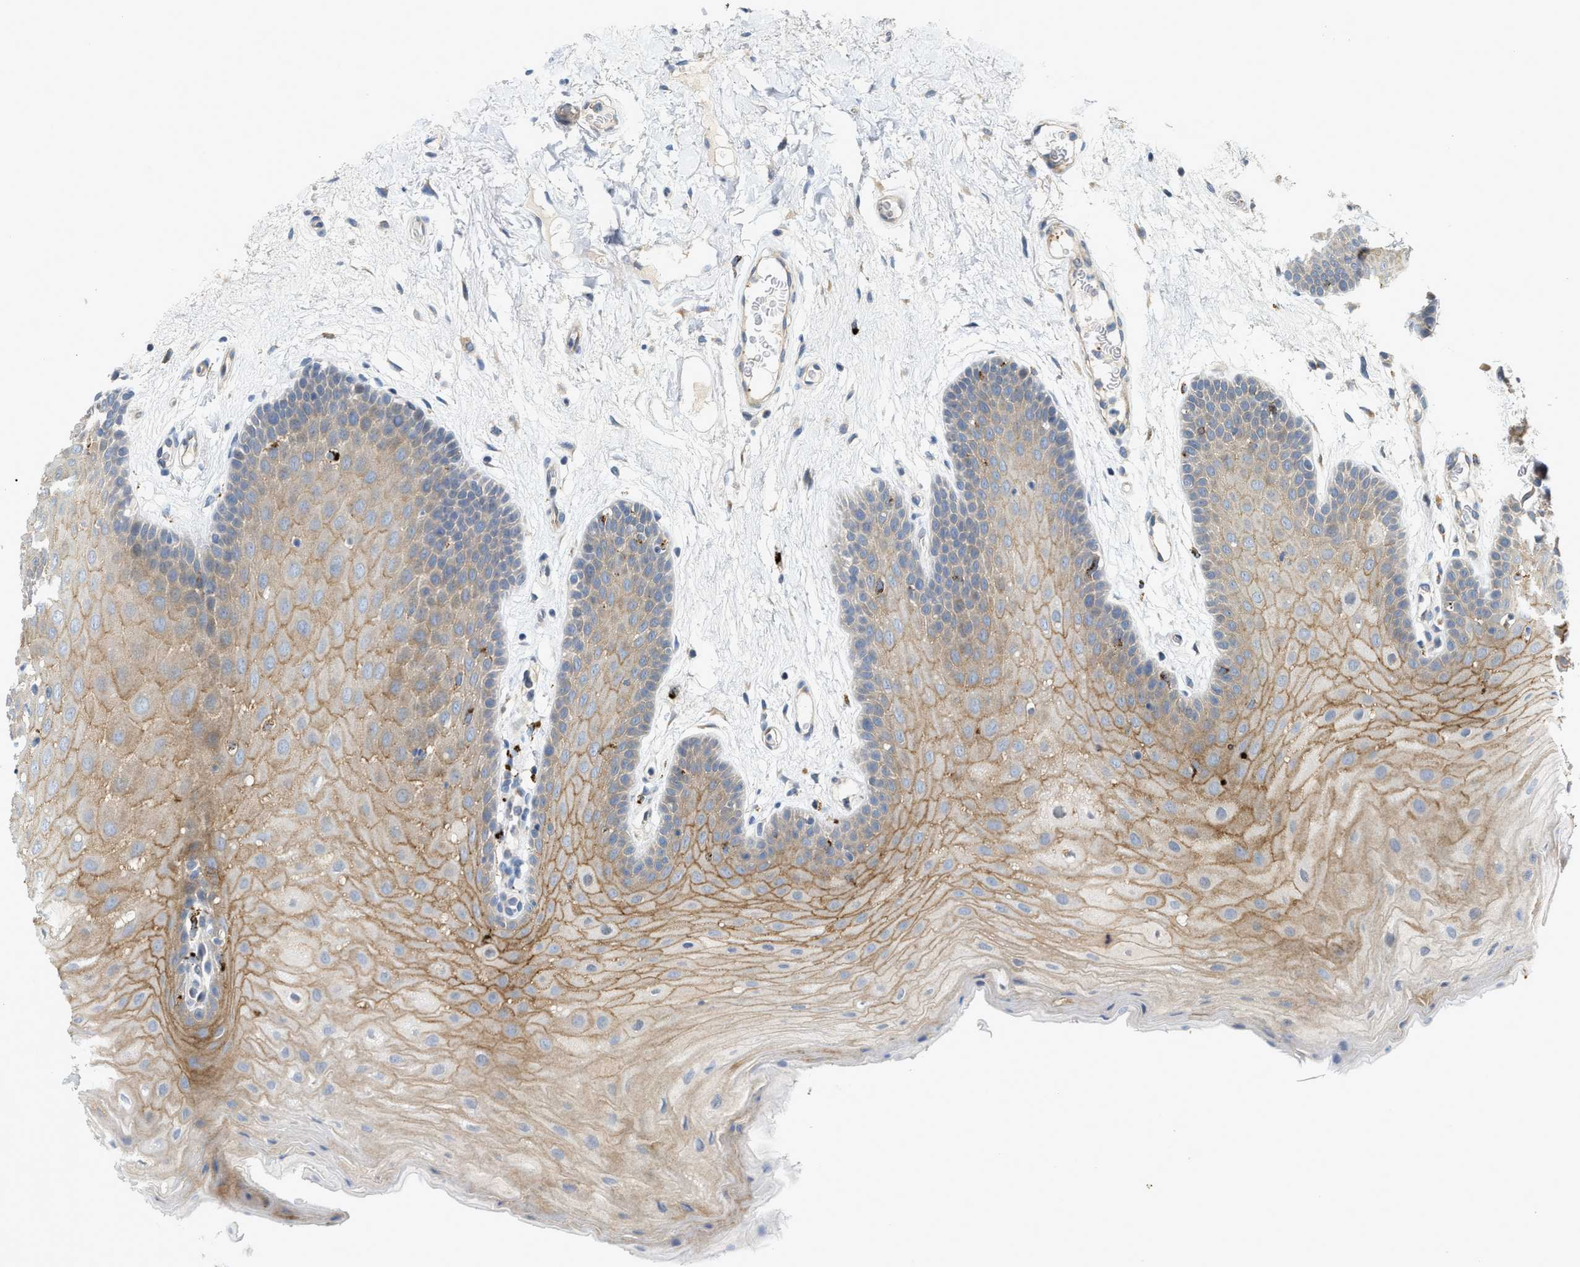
{"staining": {"intensity": "moderate", "quantity": ">75%", "location": "cytoplasmic/membranous"}, "tissue": "oral mucosa", "cell_type": "Squamous epithelial cells", "image_type": "normal", "snomed": [{"axis": "morphology", "description": "Normal tissue, NOS"}, {"axis": "morphology", "description": "Squamous cell carcinoma, NOS"}, {"axis": "topography", "description": "Oral tissue"}, {"axis": "topography", "description": "Head-Neck"}], "caption": "High-magnification brightfield microscopy of unremarkable oral mucosa stained with DAB (3,3'-diaminobenzidine) (brown) and counterstained with hematoxylin (blue). squamous epithelial cells exhibit moderate cytoplasmic/membranous positivity is appreciated in approximately>75% of cells.", "gene": "KLHDC10", "patient": {"sex": "male", "age": 71}}